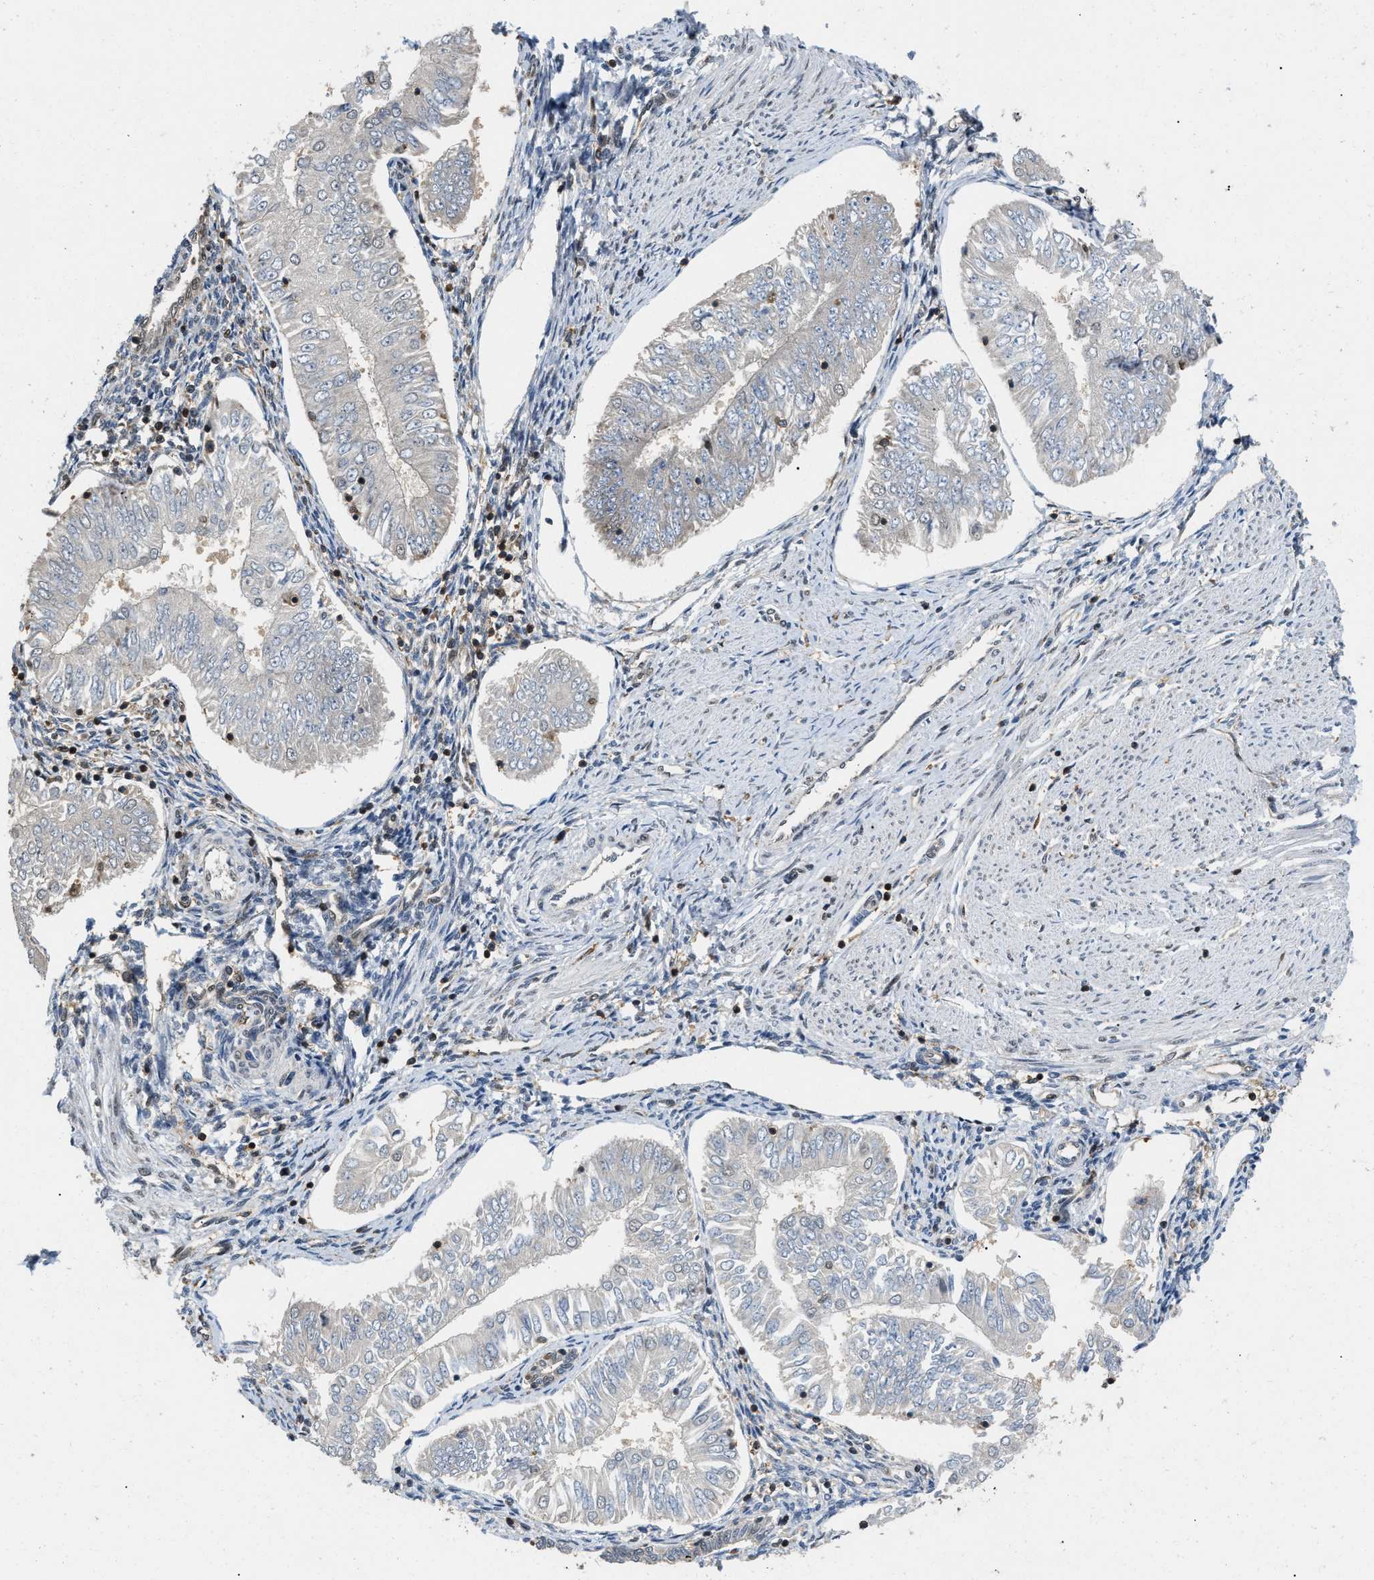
{"staining": {"intensity": "negative", "quantity": "none", "location": "none"}, "tissue": "endometrial cancer", "cell_type": "Tumor cells", "image_type": "cancer", "snomed": [{"axis": "morphology", "description": "Adenocarcinoma, NOS"}, {"axis": "topography", "description": "Endometrium"}], "caption": "DAB immunohistochemical staining of human endometrial adenocarcinoma reveals no significant staining in tumor cells.", "gene": "ATF7IP", "patient": {"sex": "female", "age": 53}}